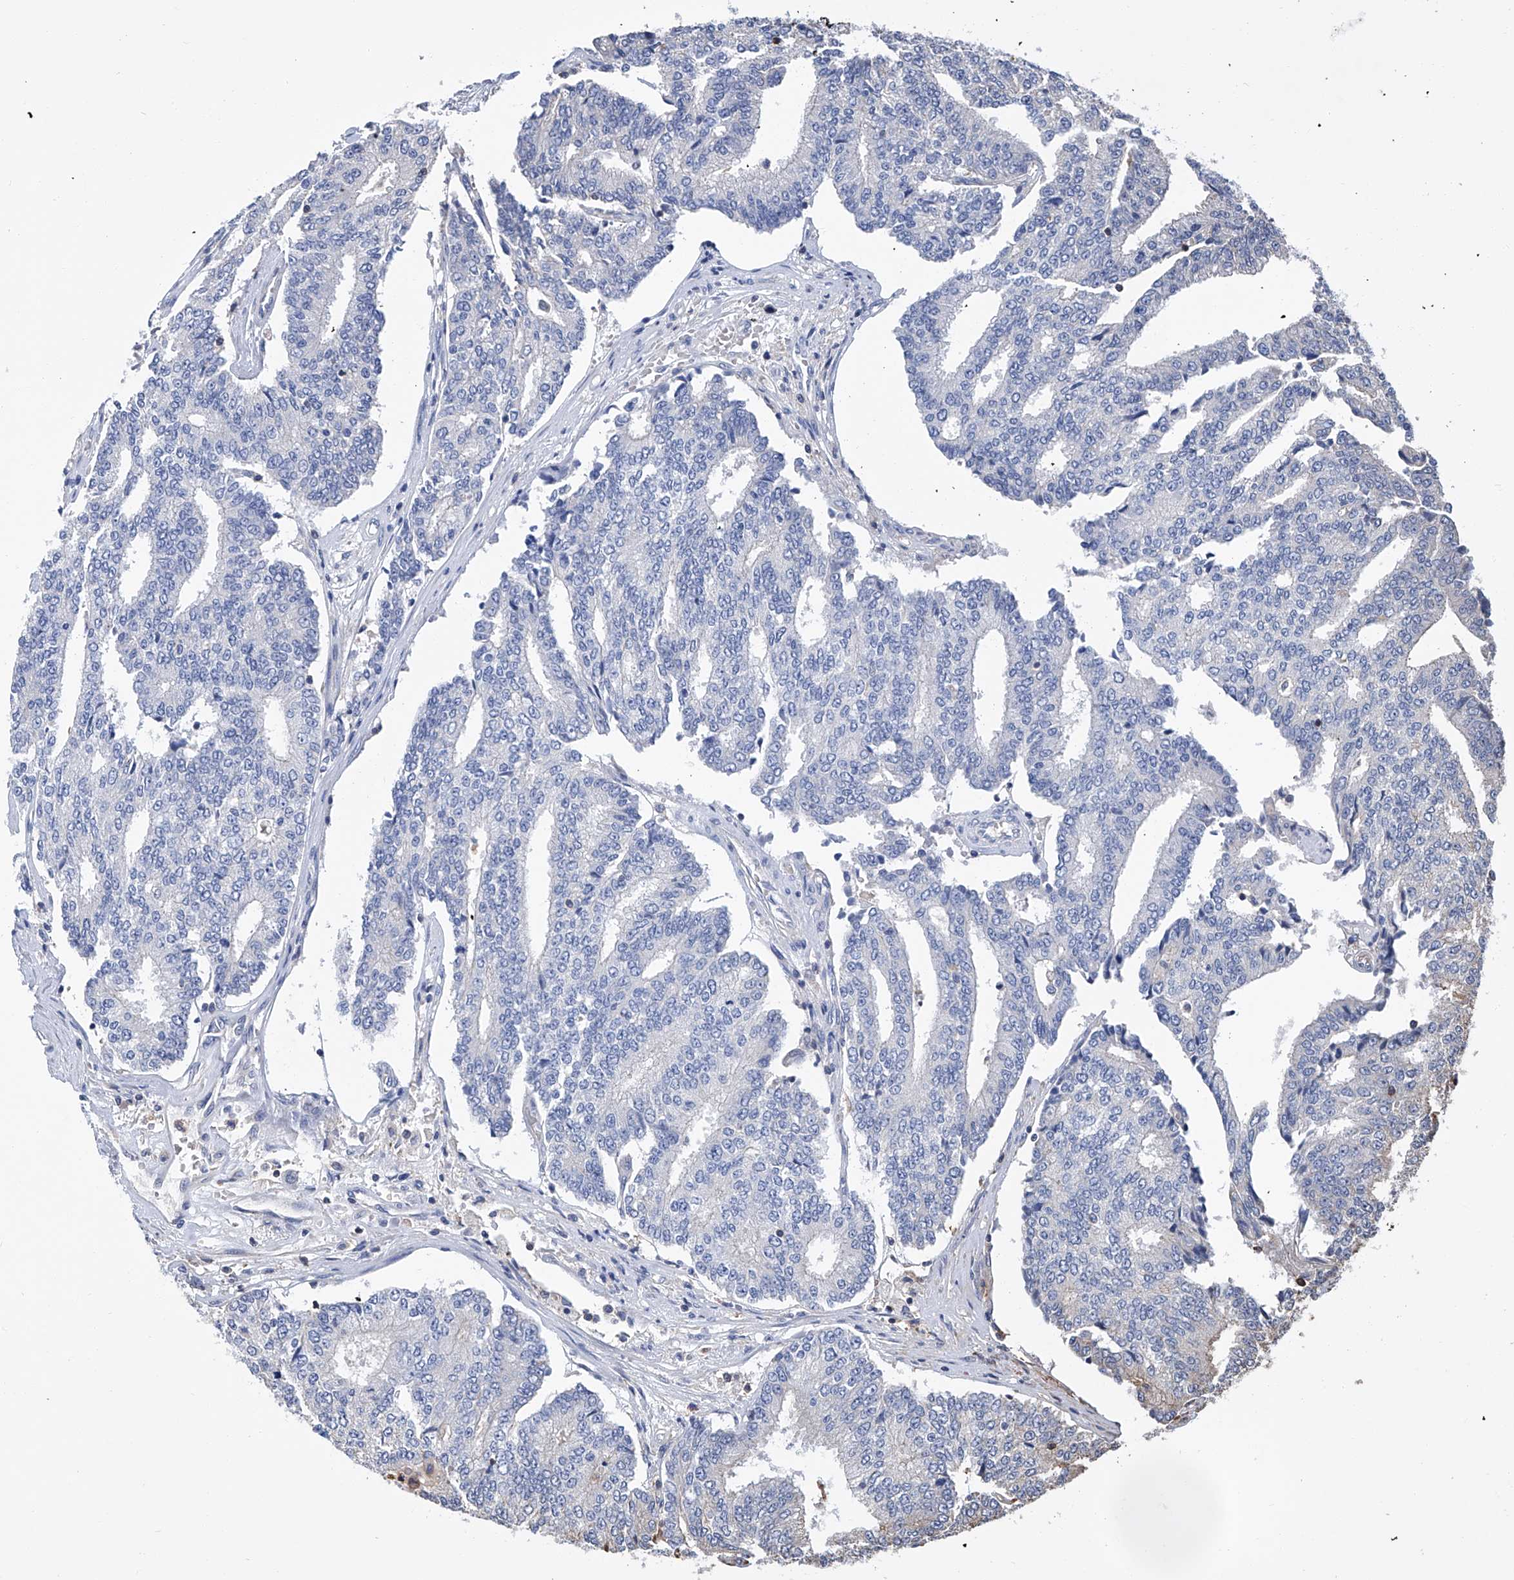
{"staining": {"intensity": "negative", "quantity": "none", "location": "none"}, "tissue": "prostate cancer", "cell_type": "Tumor cells", "image_type": "cancer", "snomed": [{"axis": "morphology", "description": "Normal tissue, NOS"}, {"axis": "morphology", "description": "Adenocarcinoma, High grade"}, {"axis": "topography", "description": "Prostate"}, {"axis": "topography", "description": "Seminal veicle"}], "caption": "Tumor cells show no significant protein expression in high-grade adenocarcinoma (prostate).", "gene": "GPT", "patient": {"sex": "male", "age": 55}}